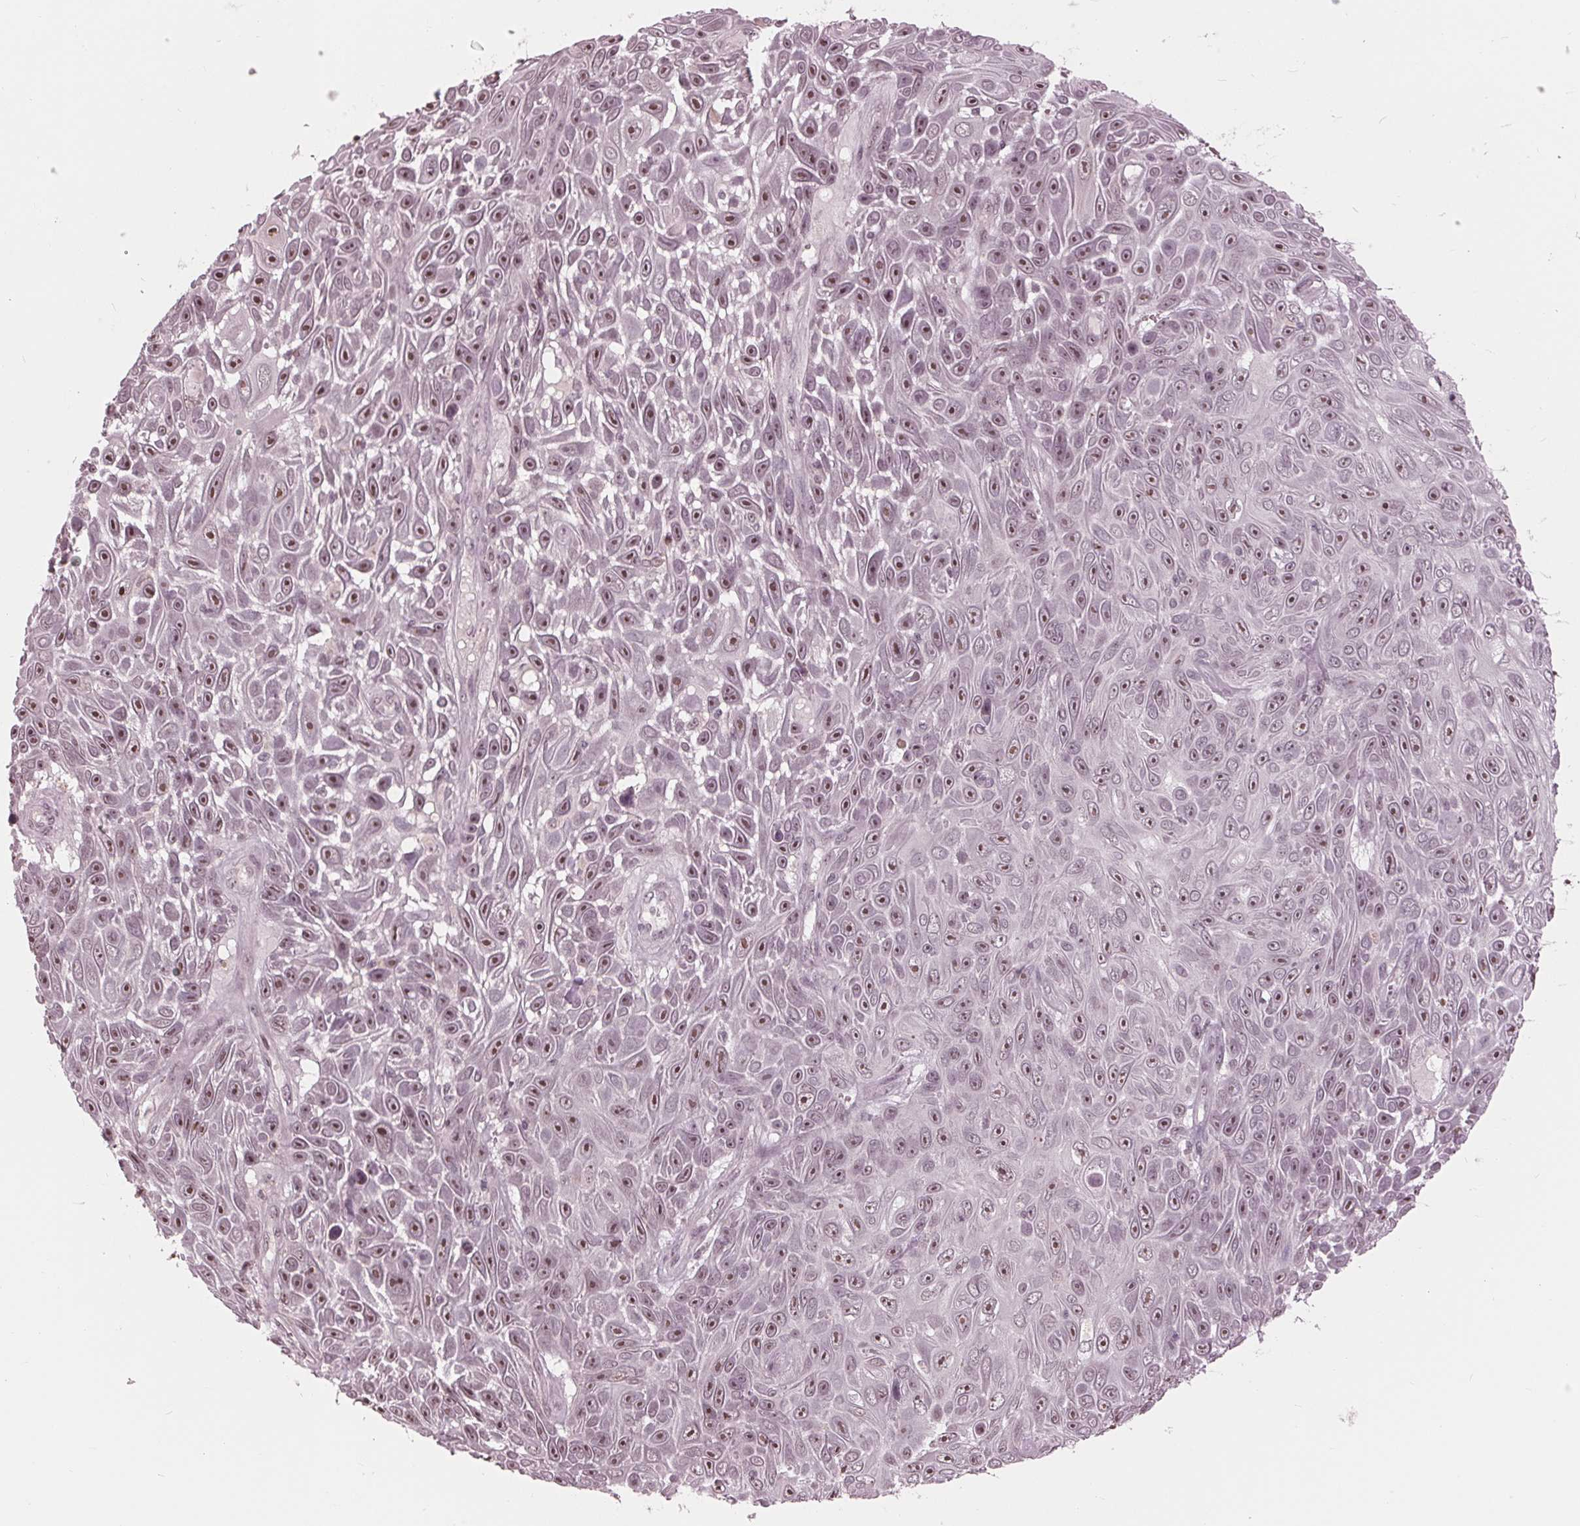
{"staining": {"intensity": "moderate", "quantity": ">75%", "location": "nuclear"}, "tissue": "skin cancer", "cell_type": "Tumor cells", "image_type": "cancer", "snomed": [{"axis": "morphology", "description": "Squamous cell carcinoma, NOS"}, {"axis": "topography", "description": "Skin"}], "caption": "Immunohistochemistry photomicrograph of neoplastic tissue: human squamous cell carcinoma (skin) stained using immunohistochemistry exhibits medium levels of moderate protein expression localized specifically in the nuclear of tumor cells, appearing as a nuclear brown color.", "gene": "SLX4", "patient": {"sex": "male", "age": 82}}